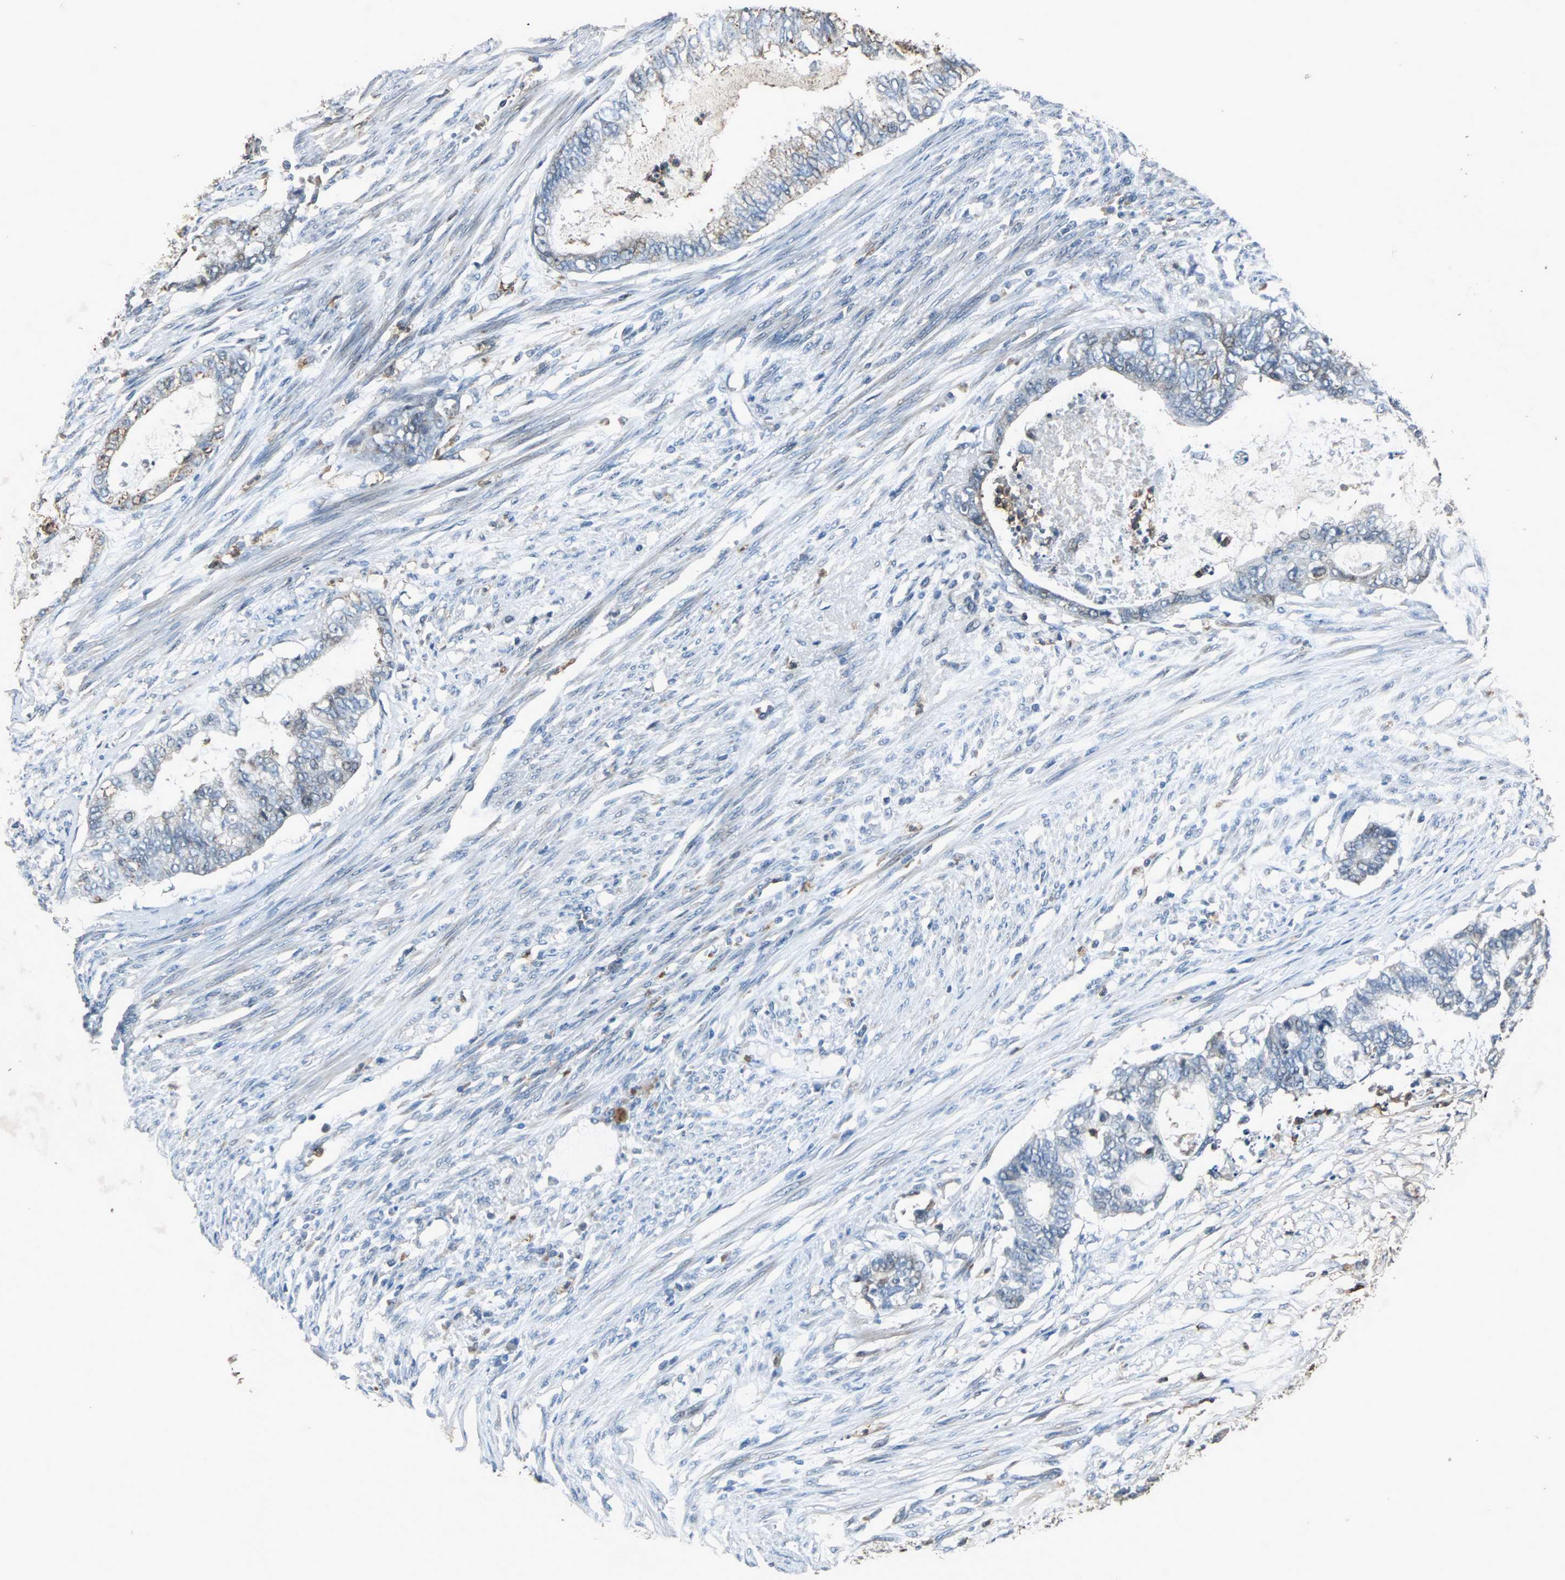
{"staining": {"intensity": "weak", "quantity": "<25%", "location": "cytoplasmic/membranous"}, "tissue": "endometrial cancer", "cell_type": "Tumor cells", "image_type": "cancer", "snomed": [{"axis": "morphology", "description": "Adenocarcinoma, NOS"}, {"axis": "topography", "description": "Endometrium"}], "caption": "IHC histopathology image of endometrial cancer stained for a protein (brown), which displays no positivity in tumor cells.", "gene": "SOS1", "patient": {"sex": "female", "age": 79}}